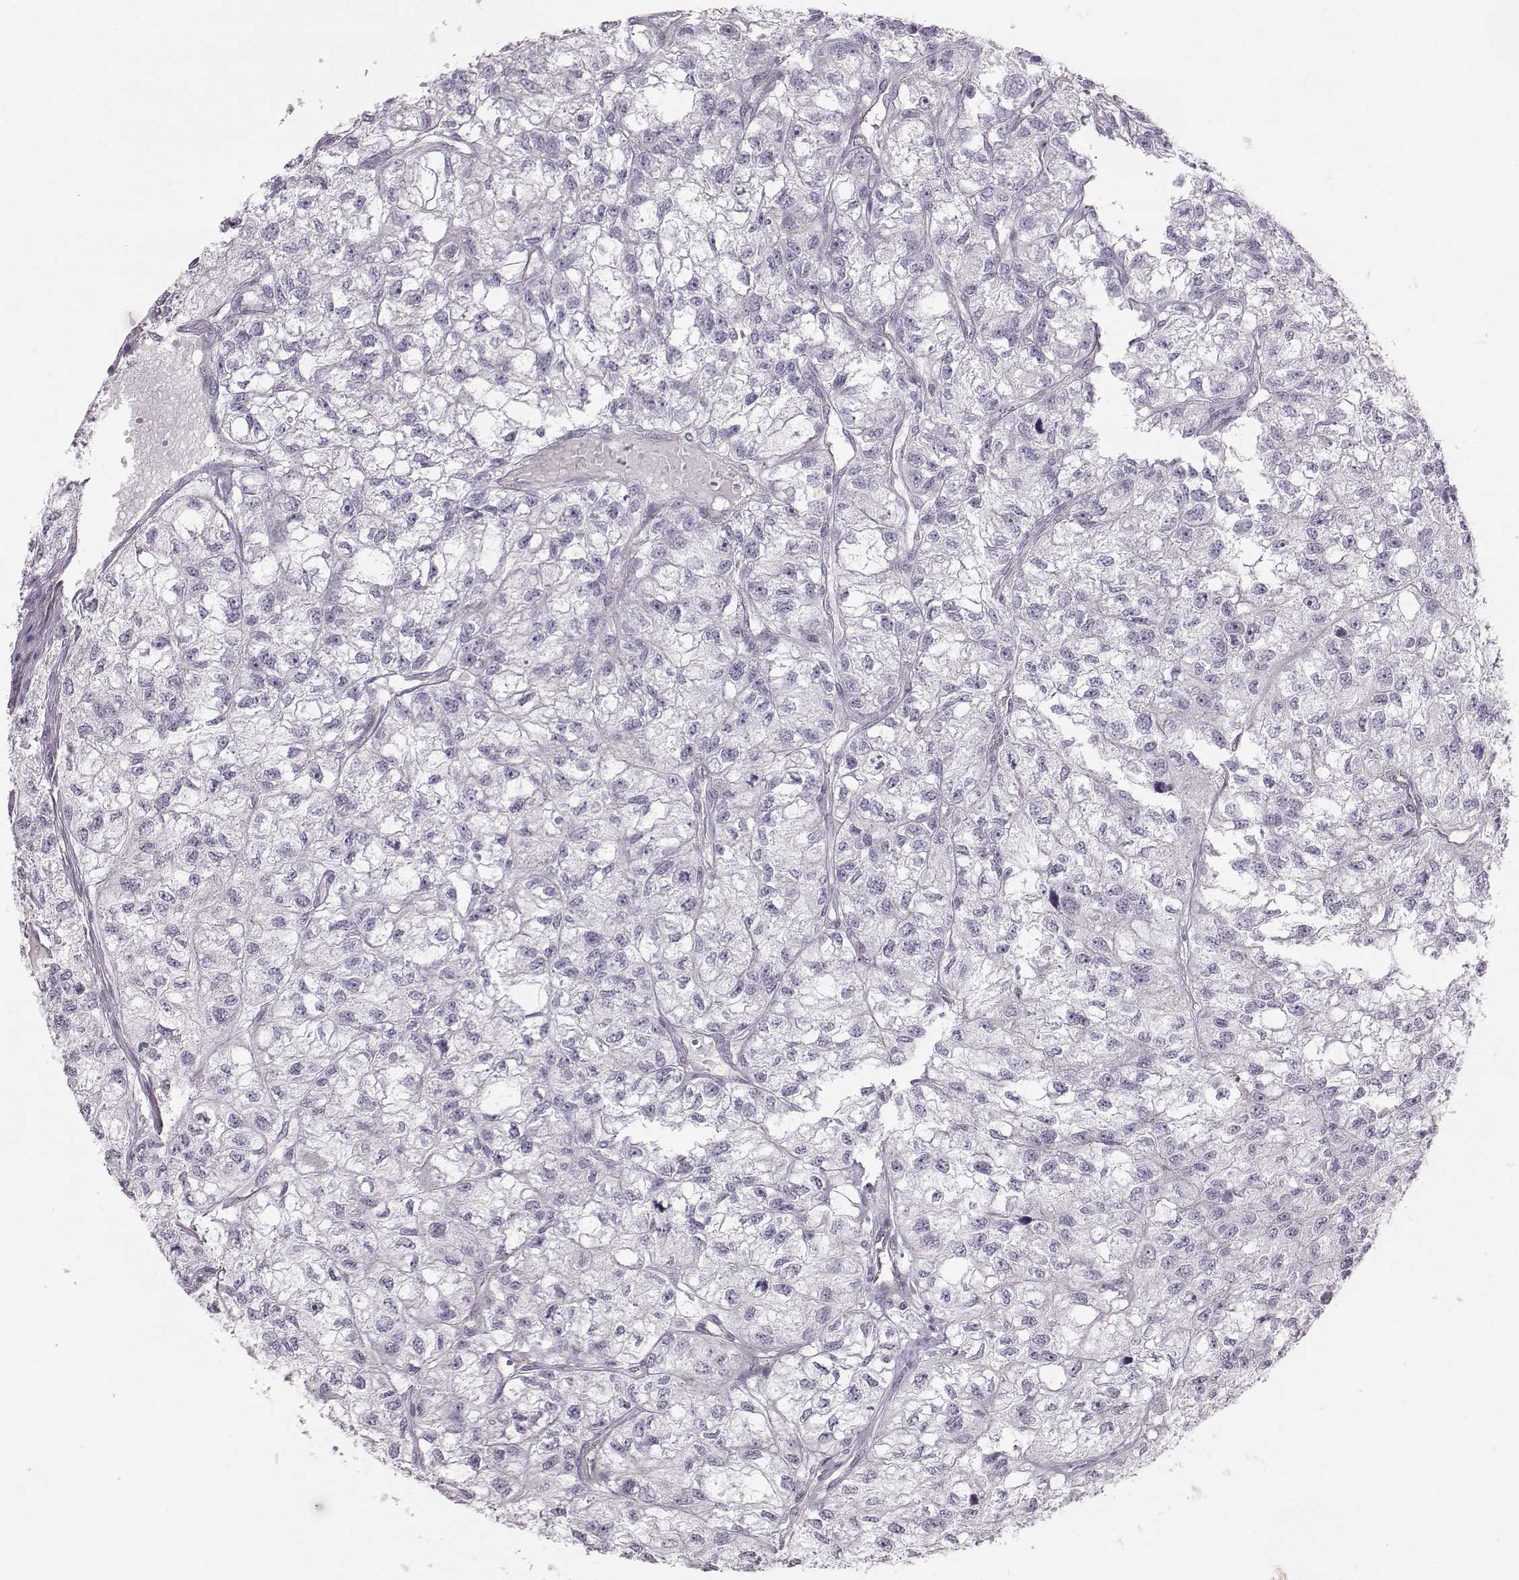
{"staining": {"intensity": "negative", "quantity": "none", "location": "none"}, "tissue": "renal cancer", "cell_type": "Tumor cells", "image_type": "cancer", "snomed": [{"axis": "morphology", "description": "Adenocarcinoma, NOS"}, {"axis": "topography", "description": "Kidney"}], "caption": "A histopathology image of renal cancer stained for a protein reveals no brown staining in tumor cells.", "gene": "MAST1", "patient": {"sex": "male", "age": 56}}